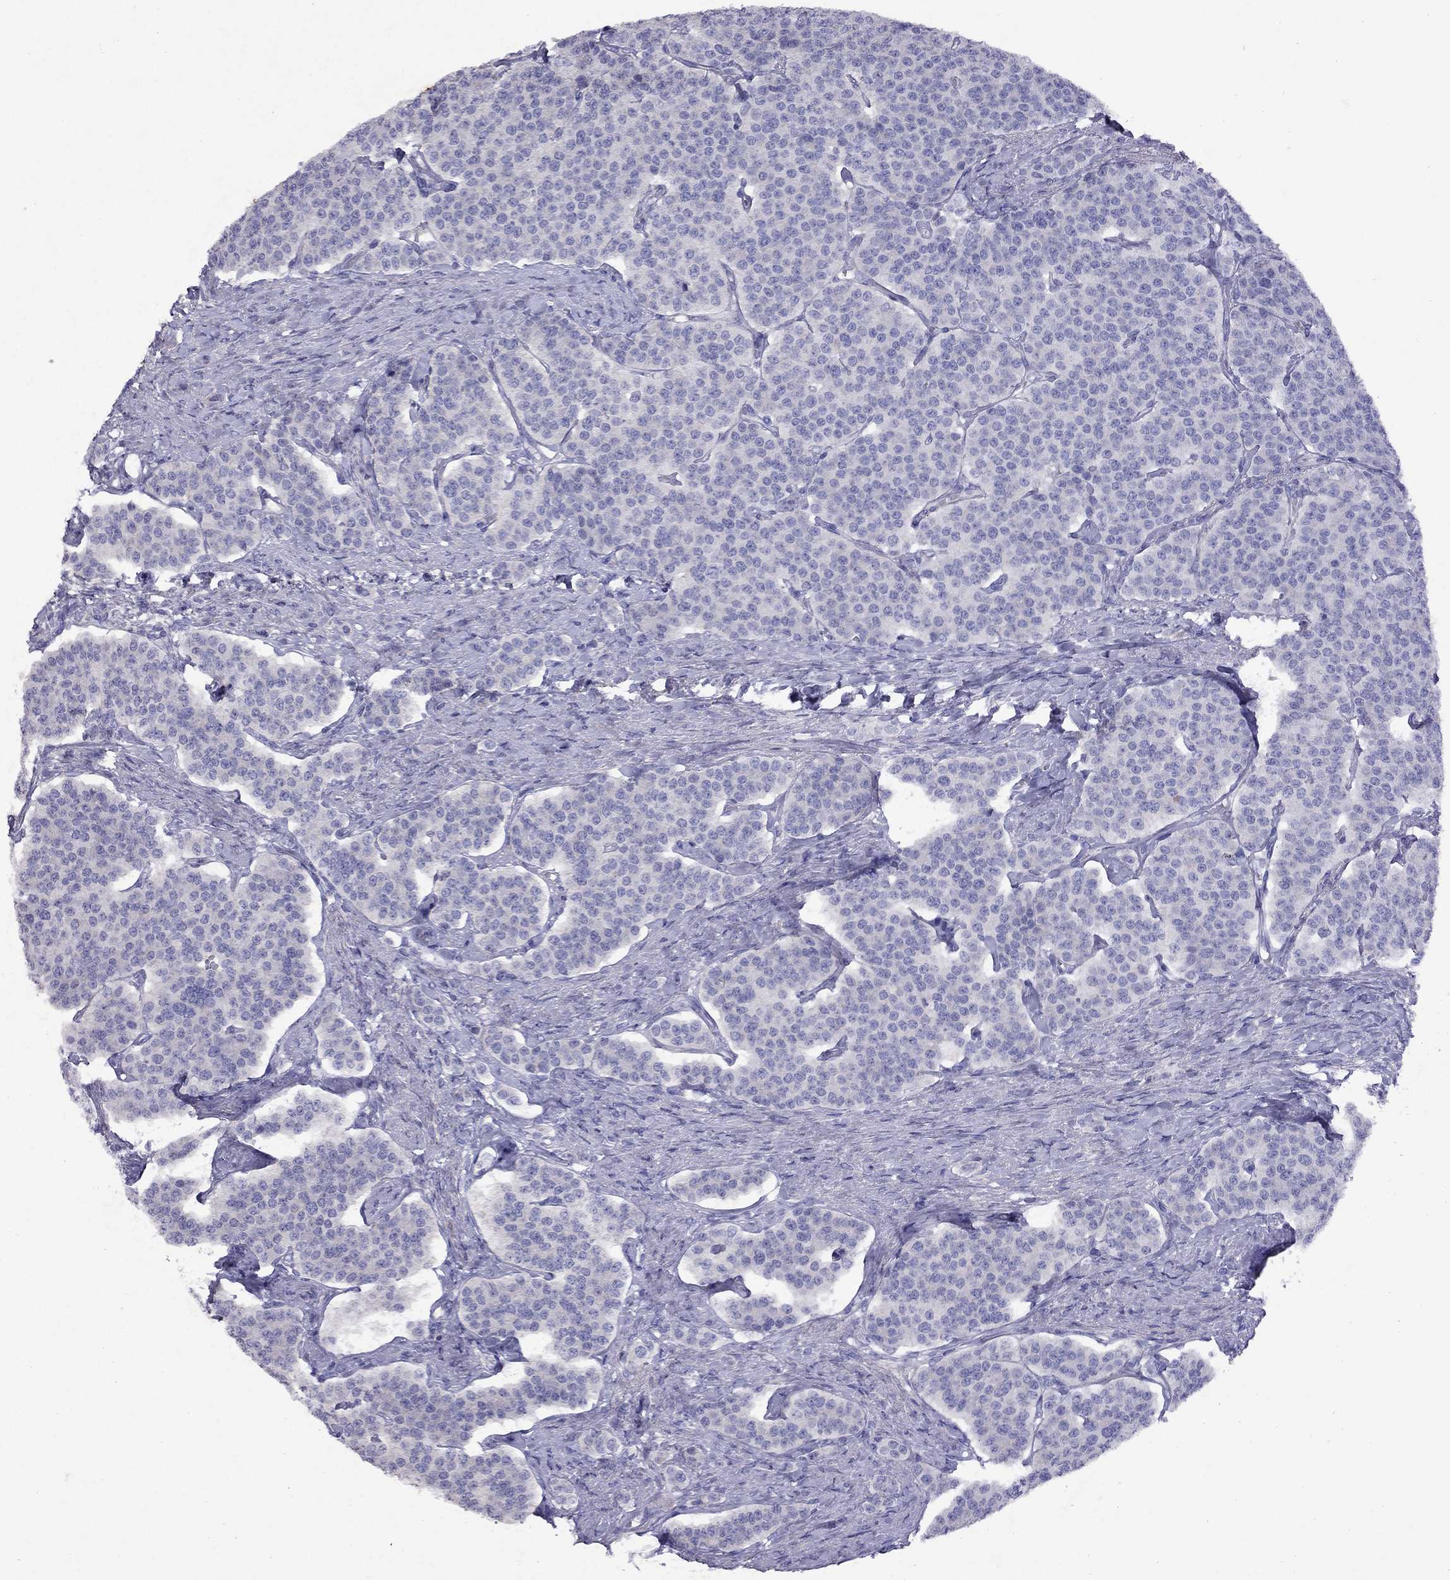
{"staining": {"intensity": "negative", "quantity": "none", "location": "none"}, "tissue": "carcinoid", "cell_type": "Tumor cells", "image_type": "cancer", "snomed": [{"axis": "morphology", "description": "Carcinoid, malignant, NOS"}, {"axis": "topography", "description": "Small intestine"}], "caption": "Immunohistochemistry image of neoplastic tissue: malignant carcinoid stained with DAB demonstrates no significant protein expression in tumor cells.", "gene": "GNAT3", "patient": {"sex": "female", "age": 58}}